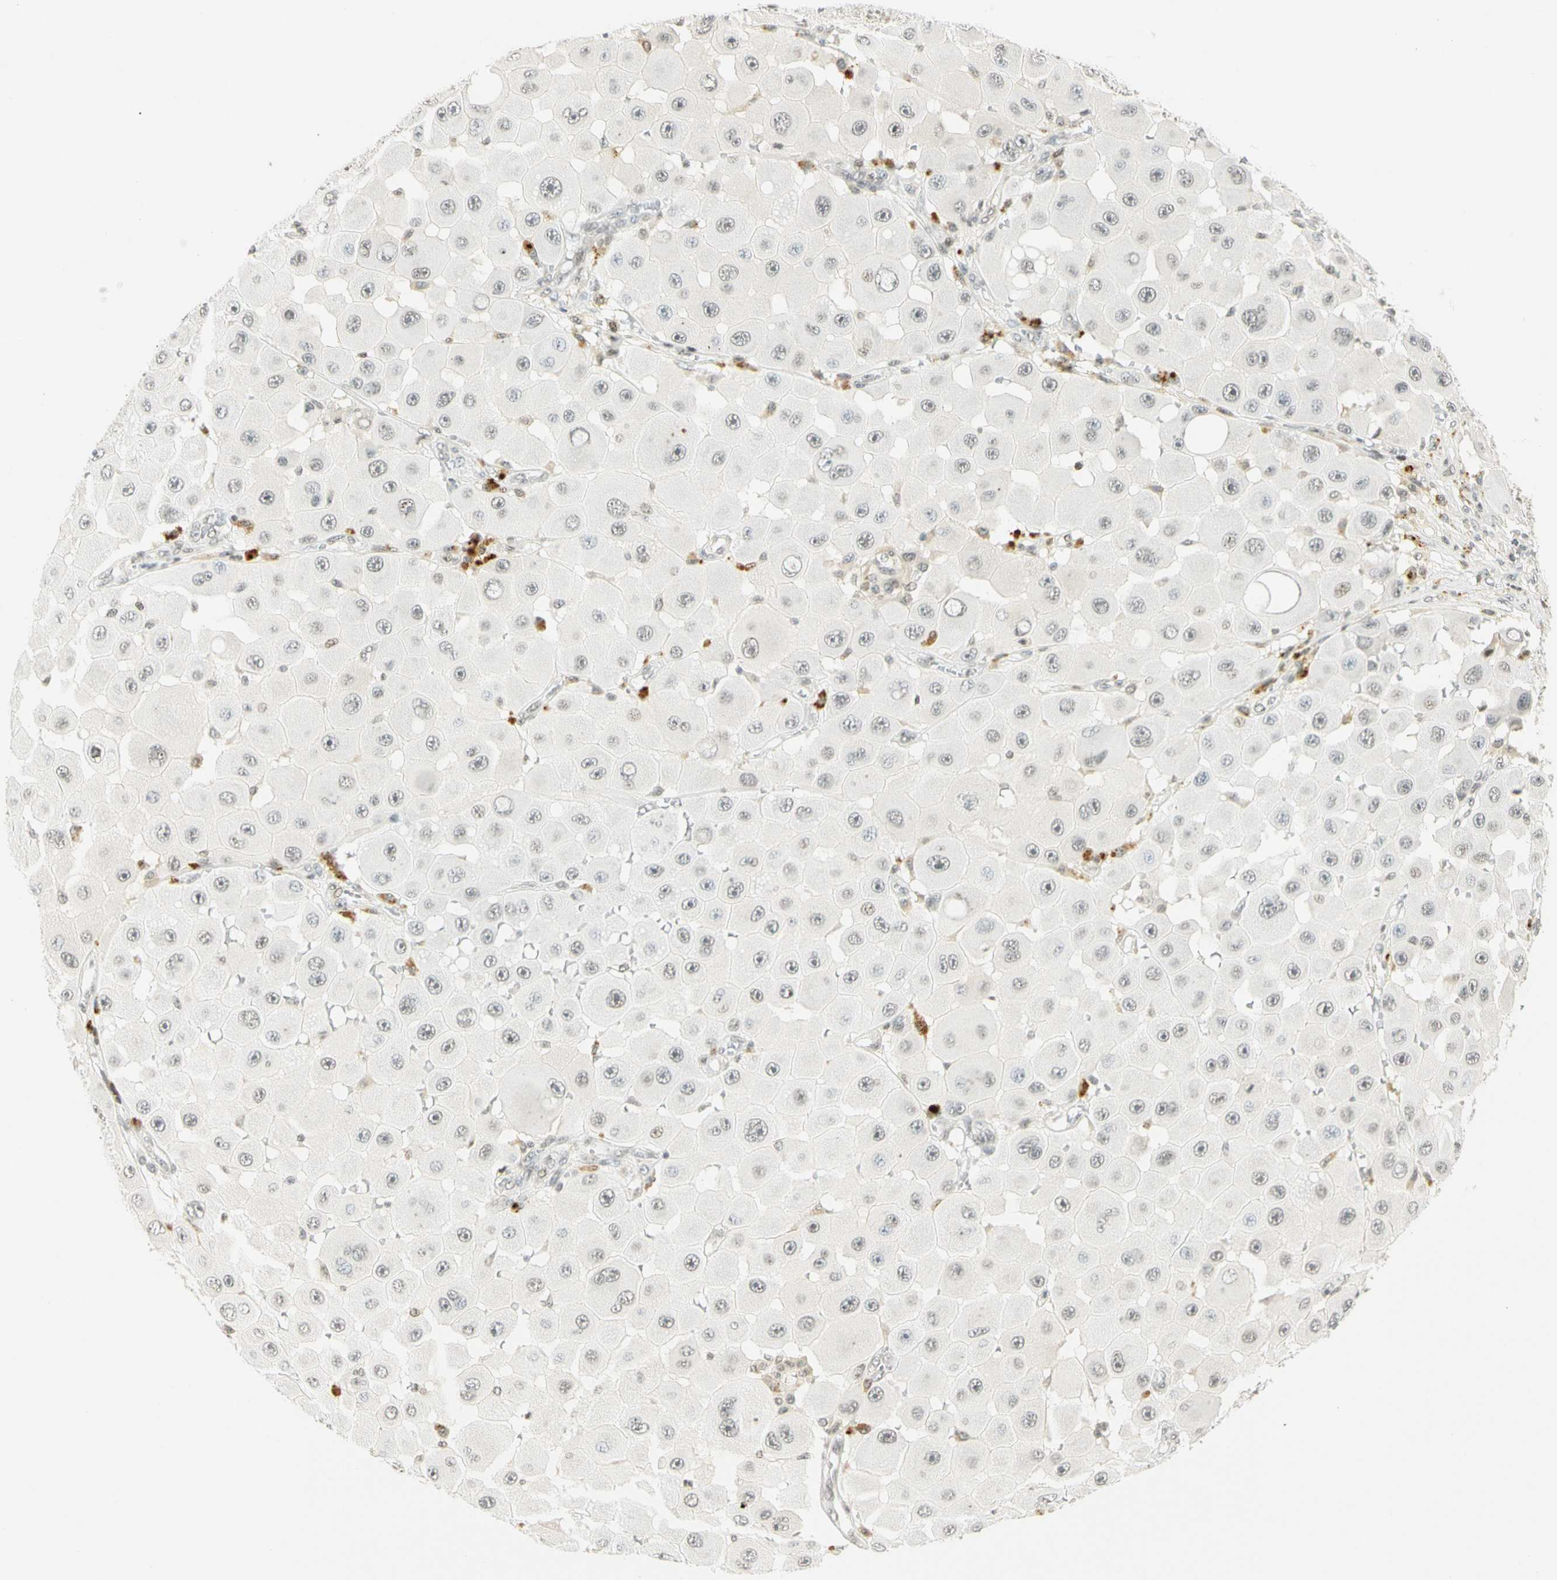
{"staining": {"intensity": "weak", "quantity": "<25%", "location": "nuclear"}, "tissue": "melanoma", "cell_type": "Tumor cells", "image_type": "cancer", "snomed": [{"axis": "morphology", "description": "Malignant melanoma, NOS"}, {"axis": "topography", "description": "Skin"}], "caption": "Immunohistochemical staining of human melanoma displays no significant expression in tumor cells. (DAB immunohistochemistry (IHC) with hematoxylin counter stain).", "gene": "SMAD3", "patient": {"sex": "female", "age": 81}}